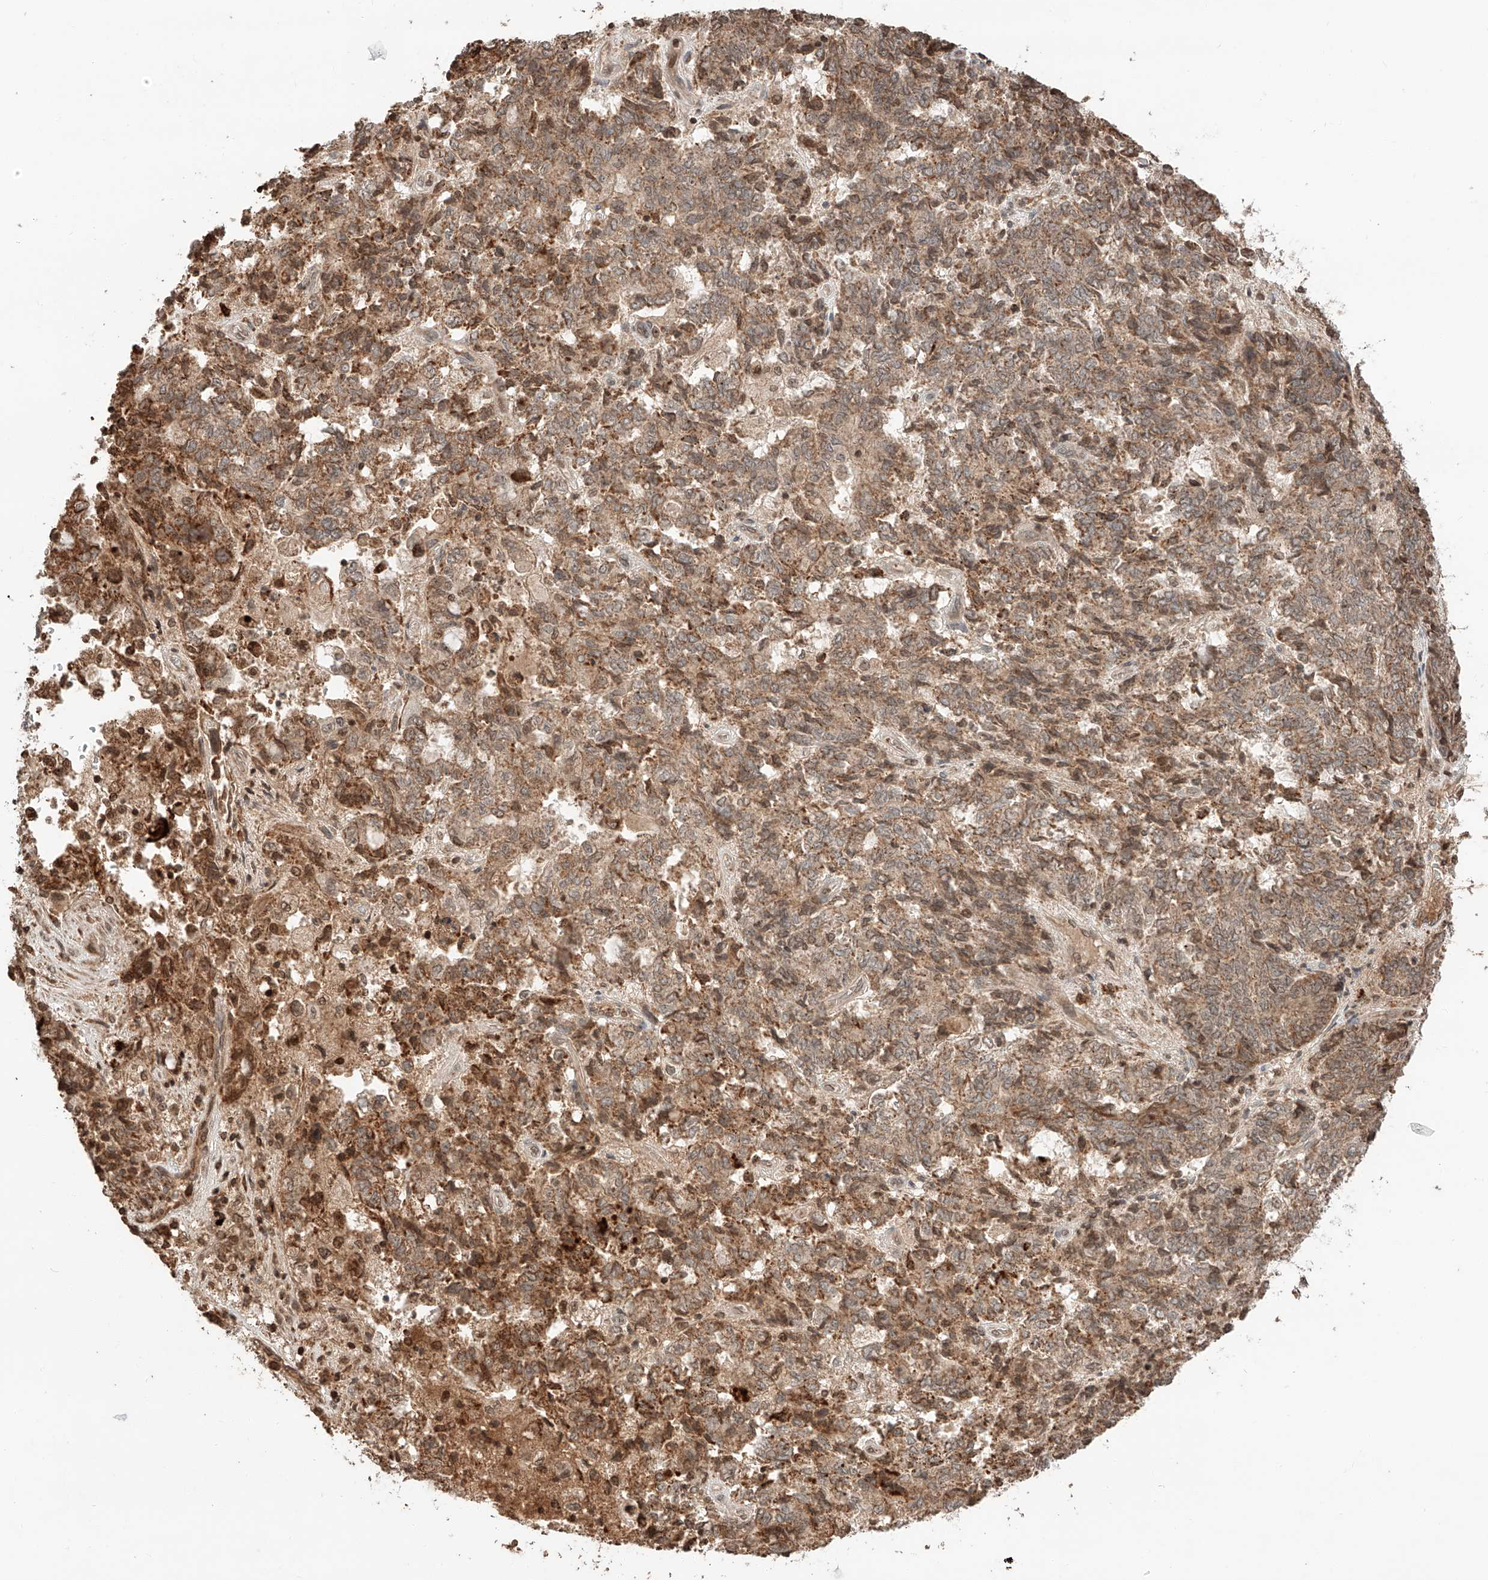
{"staining": {"intensity": "moderate", "quantity": ">75%", "location": "cytoplasmic/membranous,nuclear"}, "tissue": "endometrial cancer", "cell_type": "Tumor cells", "image_type": "cancer", "snomed": [{"axis": "morphology", "description": "Adenocarcinoma, NOS"}, {"axis": "topography", "description": "Endometrium"}], "caption": "Protein staining by immunohistochemistry exhibits moderate cytoplasmic/membranous and nuclear positivity in approximately >75% of tumor cells in endometrial adenocarcinoma.", "gene": "ARHGAP33", "patient": {"sex": "female", "age": 80}}